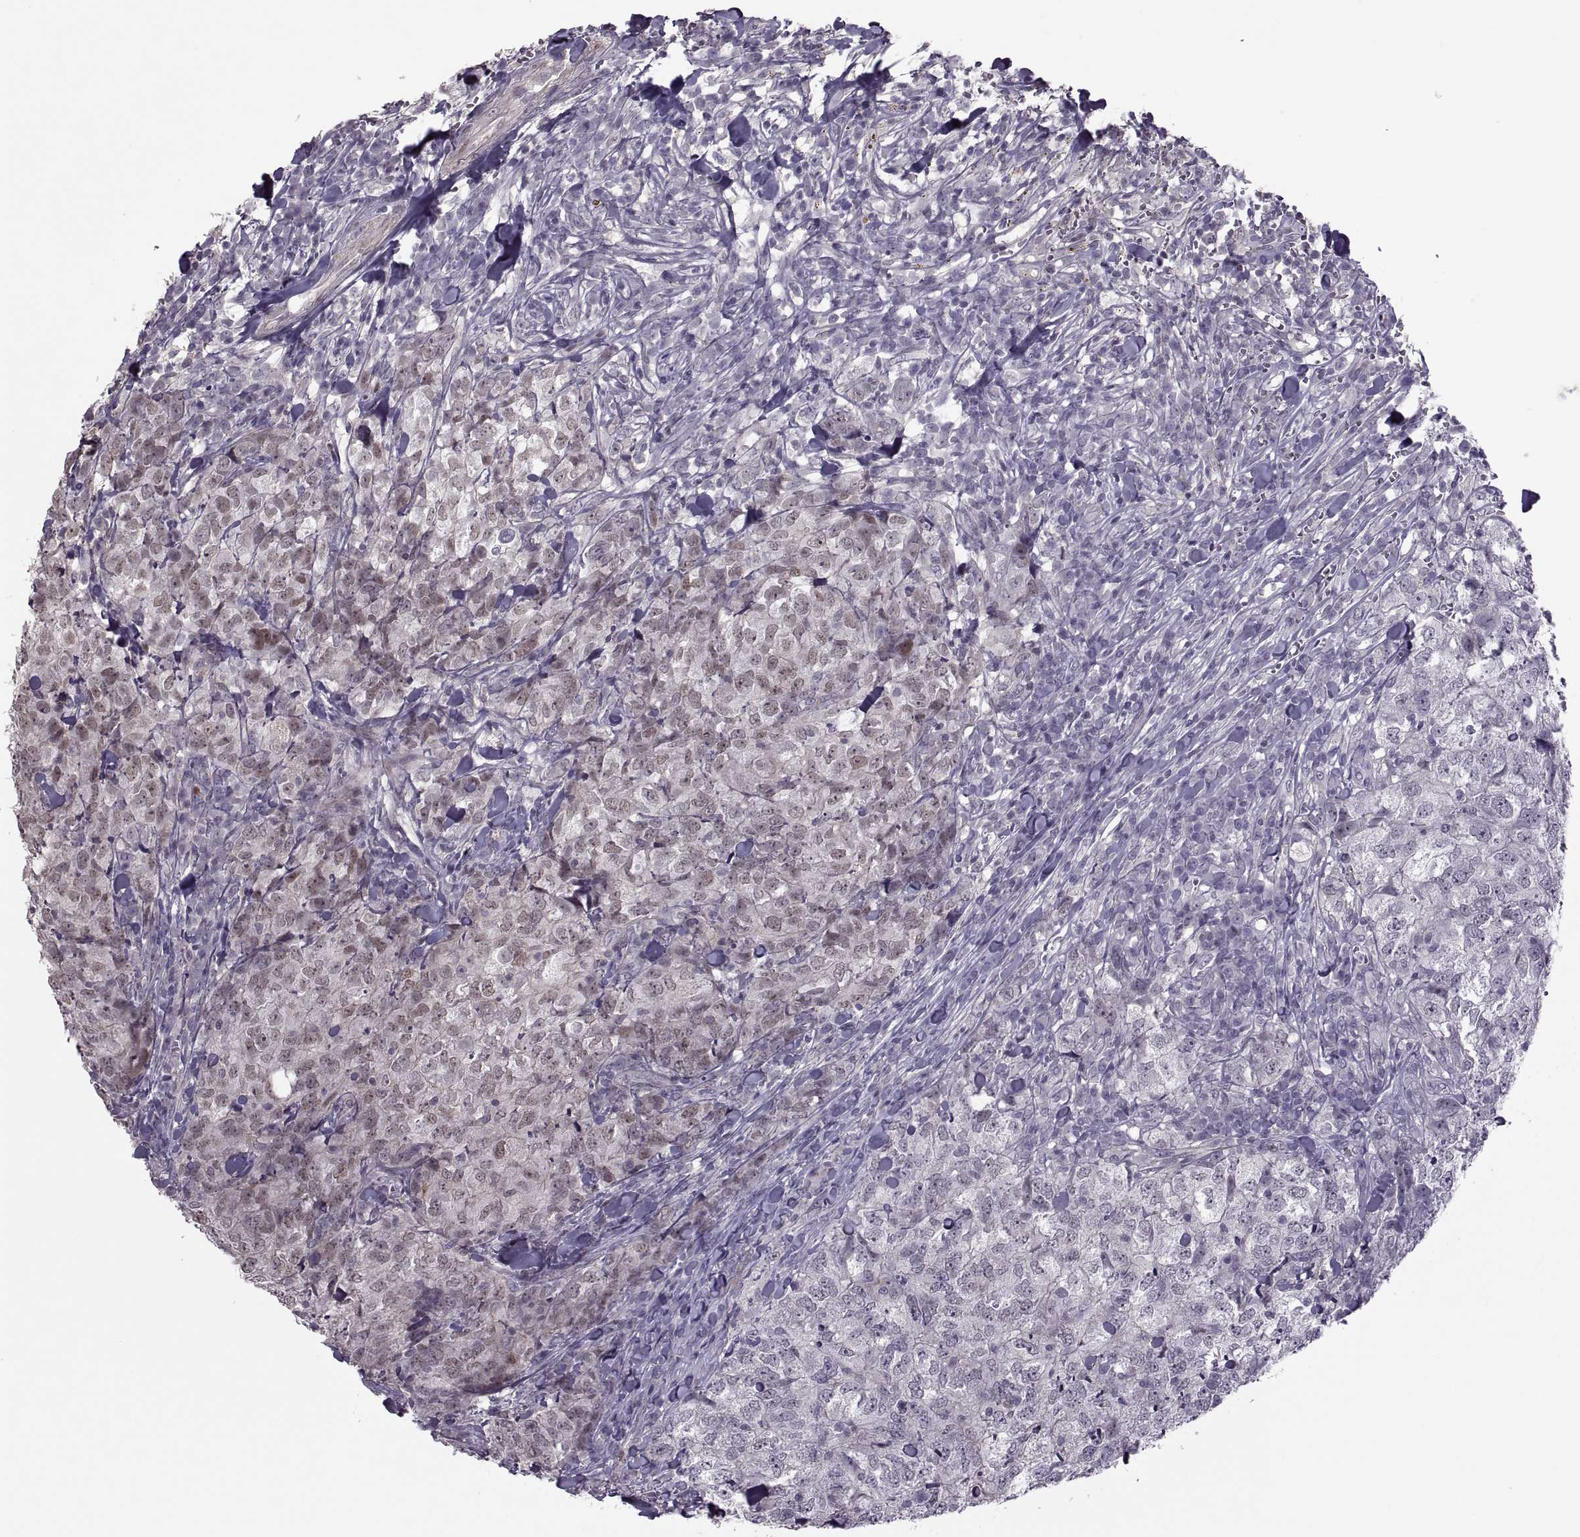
{"staining": {"intensity": "weak", "quantity": "<25%", "location": "cytoplasmic/membranous"}, "tissue": "breast cancer", "cell_type": "Tumor cells", "image_type": "cancer", "snomed": [{"axis": "morphology", "description": "Duct carcinoma"}, {"axis": "topography", "description": "Breast"}], "caption": "Human breast infiltrating ductal carcinoma stained for a protein using immunohistochemistry exhibits no expression in tumor cells.", "gene": "ODF3", "patient": {"sex": "female", "age": 30}}